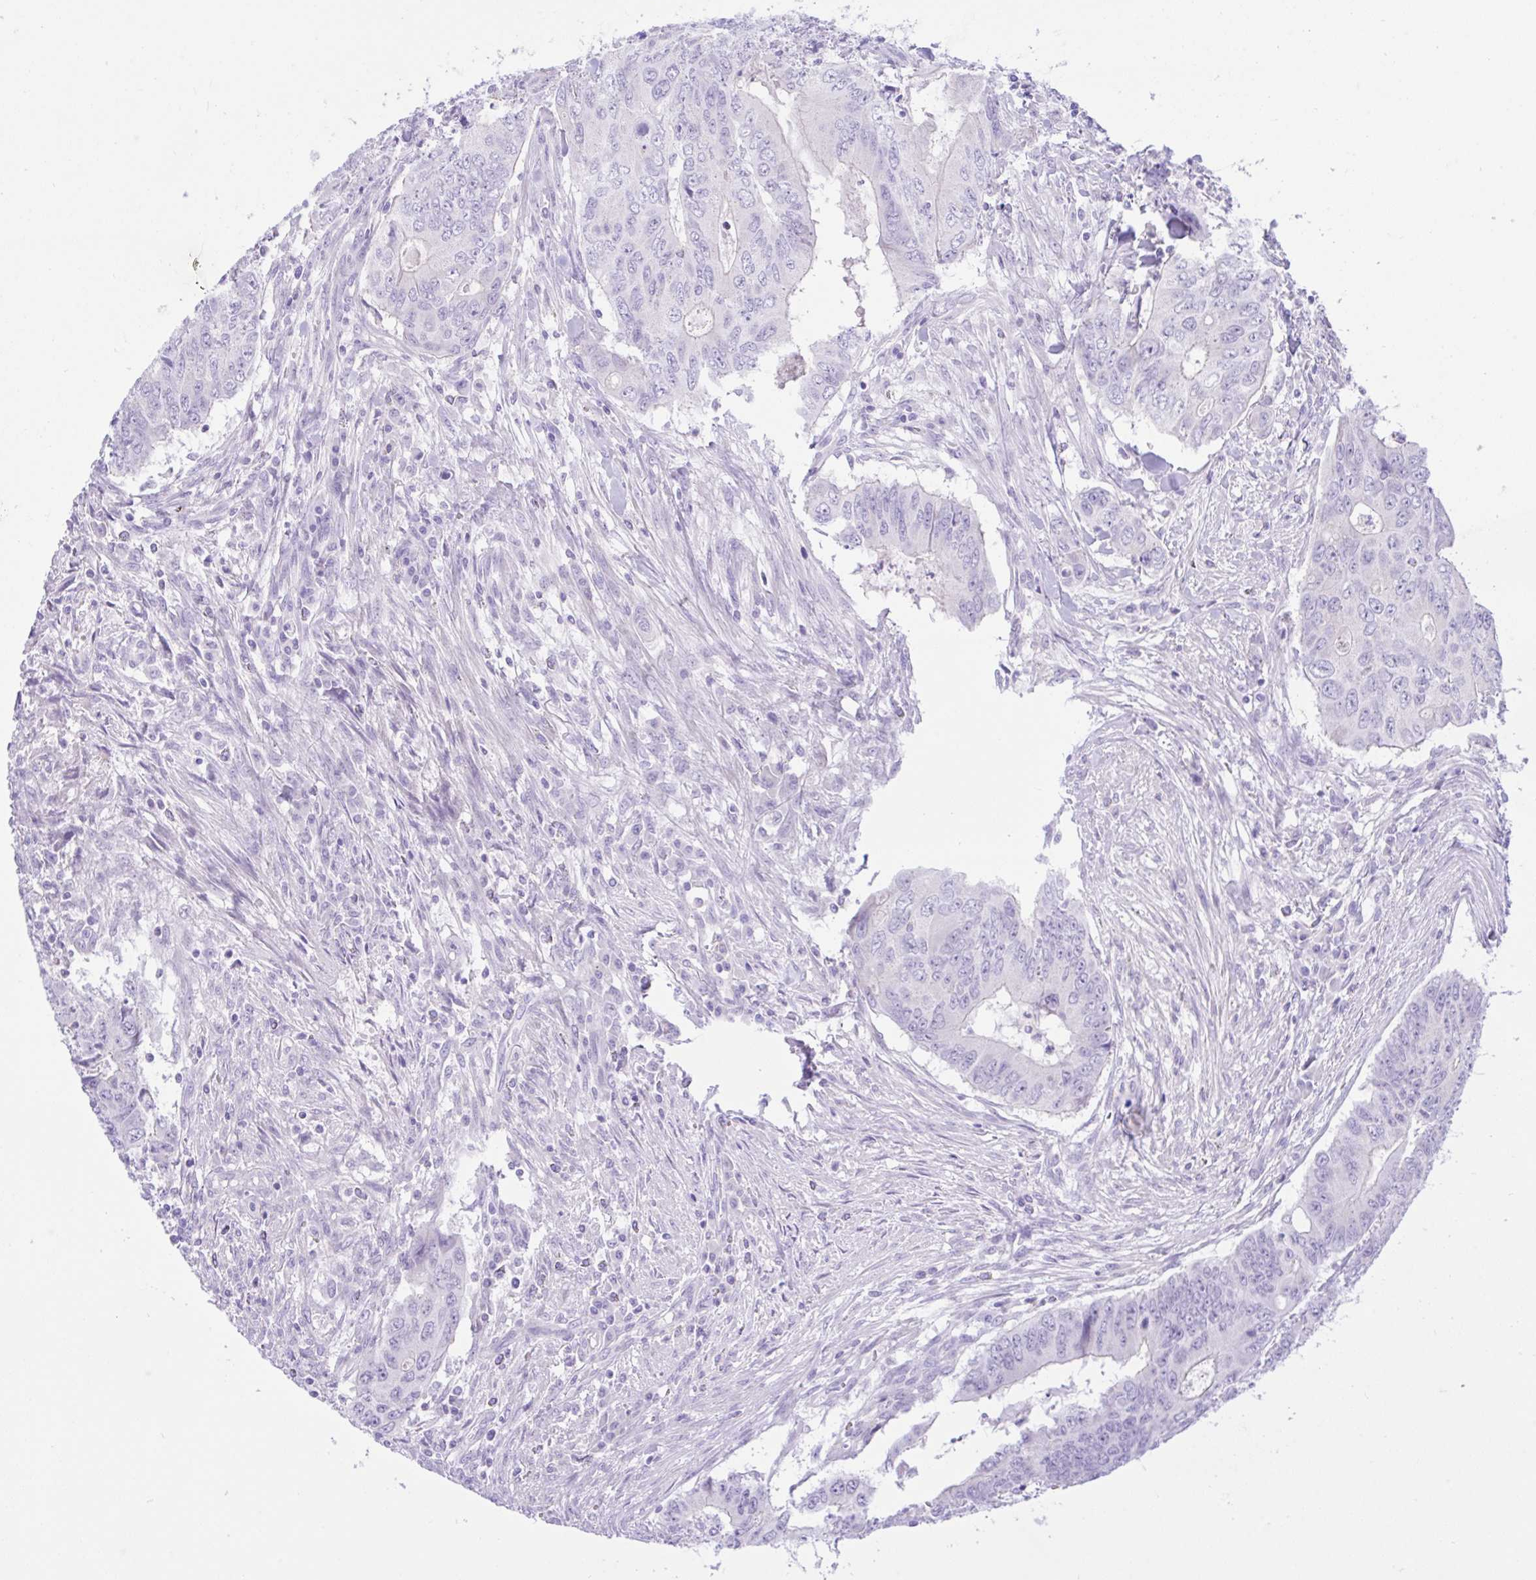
{"staining": {"intensity": "negative", "quantity": "none", "location": "none"}, "tissue": "colorectal cancer", "cell_type": "Tumor cells", "image_type": "cancer", "snomed": [{"axis": "morphology", "description": "Adenocarcinoma, NOS"}, {"axis": "topography", "description": "Colon"}], "caption": "This is a micrograph of immunohistochemistry staining of colorectal cancer, which shows no positivity in tumor cells.", "gene": "ZNF101", "patient": {"sex": "male", "age": 53}}